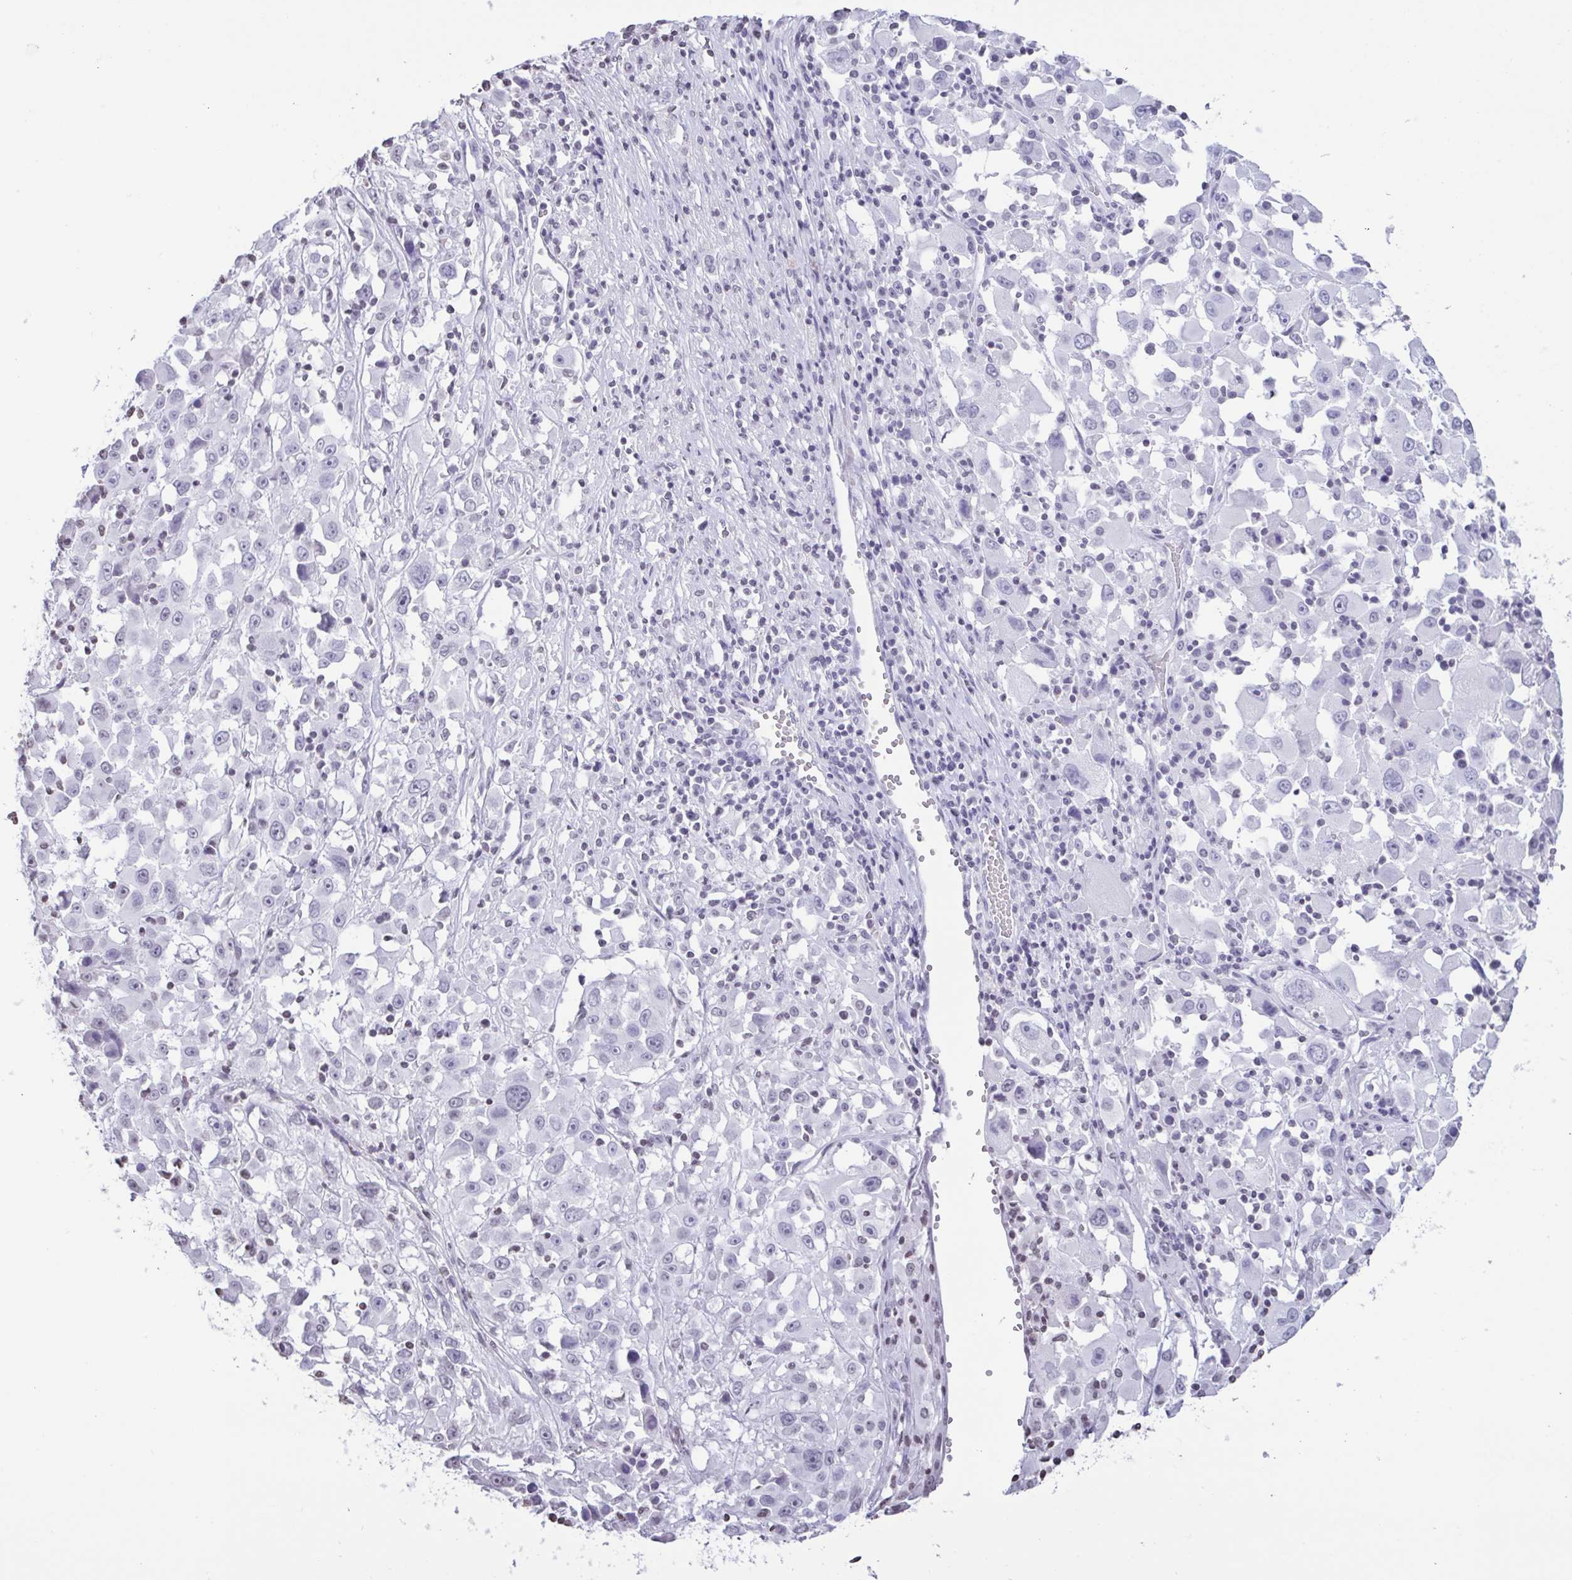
{"staining": {"intensity": "negative", "quantity": "none", "location": "none"}, "tissue": "melanoma", "cell_type": "Tumor cells", "image_type": "cancer", "snomed": [{"axis": "morphology", "description": "Malignant melanoma, Metastatic site"}, {"axis": "topography", "description": "Soft tissue"}], "caption": "IHC of human melanoma exhibits no positivity in tumor cells. (DAB (3,3'-diaminobenzidine) immunohistochemistry (IHC) visualized using brightfield microscopy, high magnification).", "gene": "VCY1B", "patient": {"sex": "male", "age": 50}}